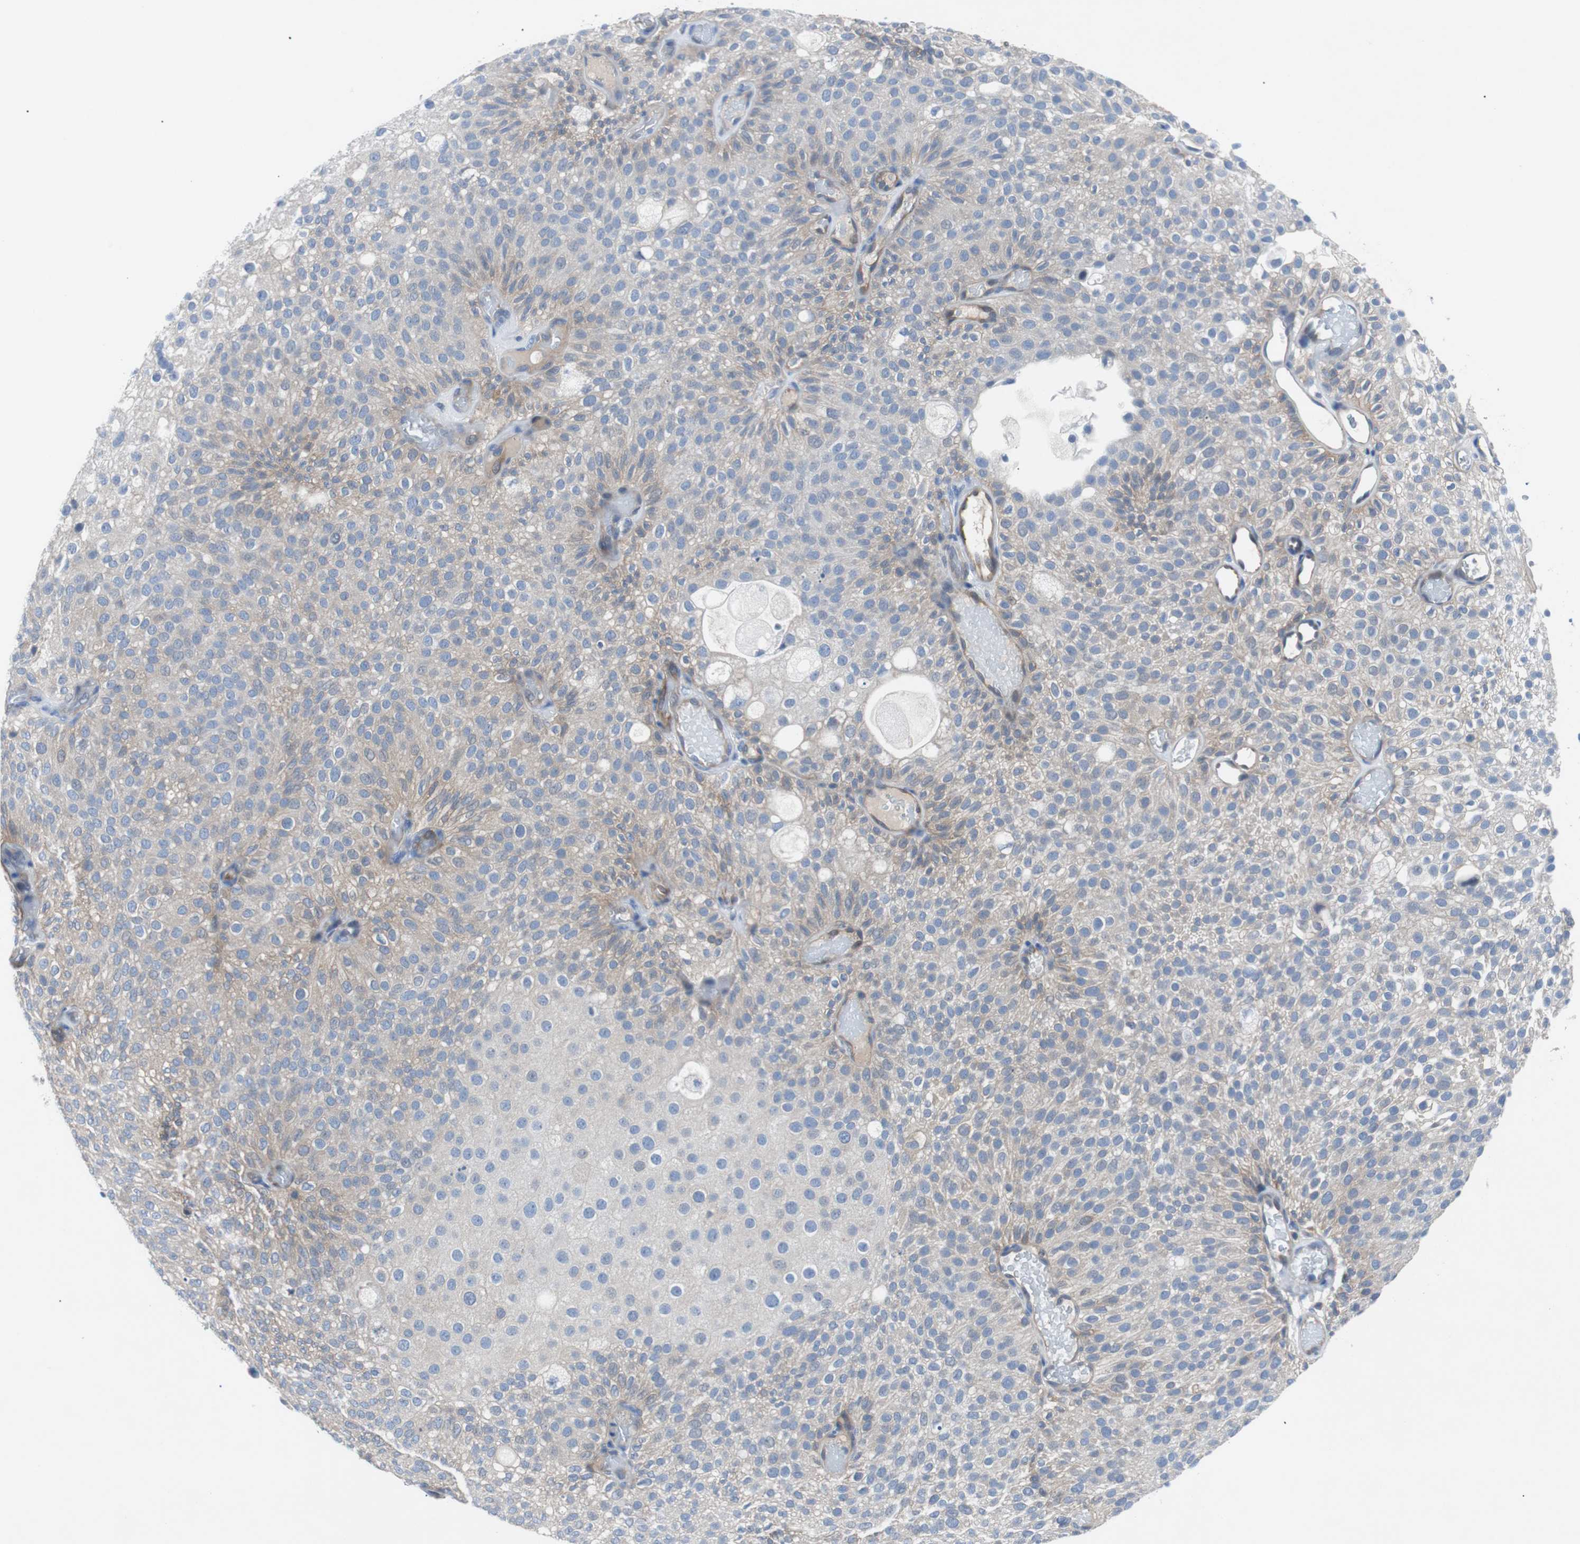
{"staining": {"intensity": "weak", "quantity": "<25%", "location": "cytoplasmic/membranous"}, "tissue": "urothelial cancer", "cell_type": "Tumor cells", "image_type": "cancer", "snomed": [{"axis": "morphology", "description": "Urothelial carcinoma, Low grade"}, {"axis": "topography", "description": "Urinary bladder"}], "caption": "Protein analysis of urothelial cancer displays no significant expression in tumor cells.", "gene": "EEF2K", "patient": {"sex": "male", "age": 78}}